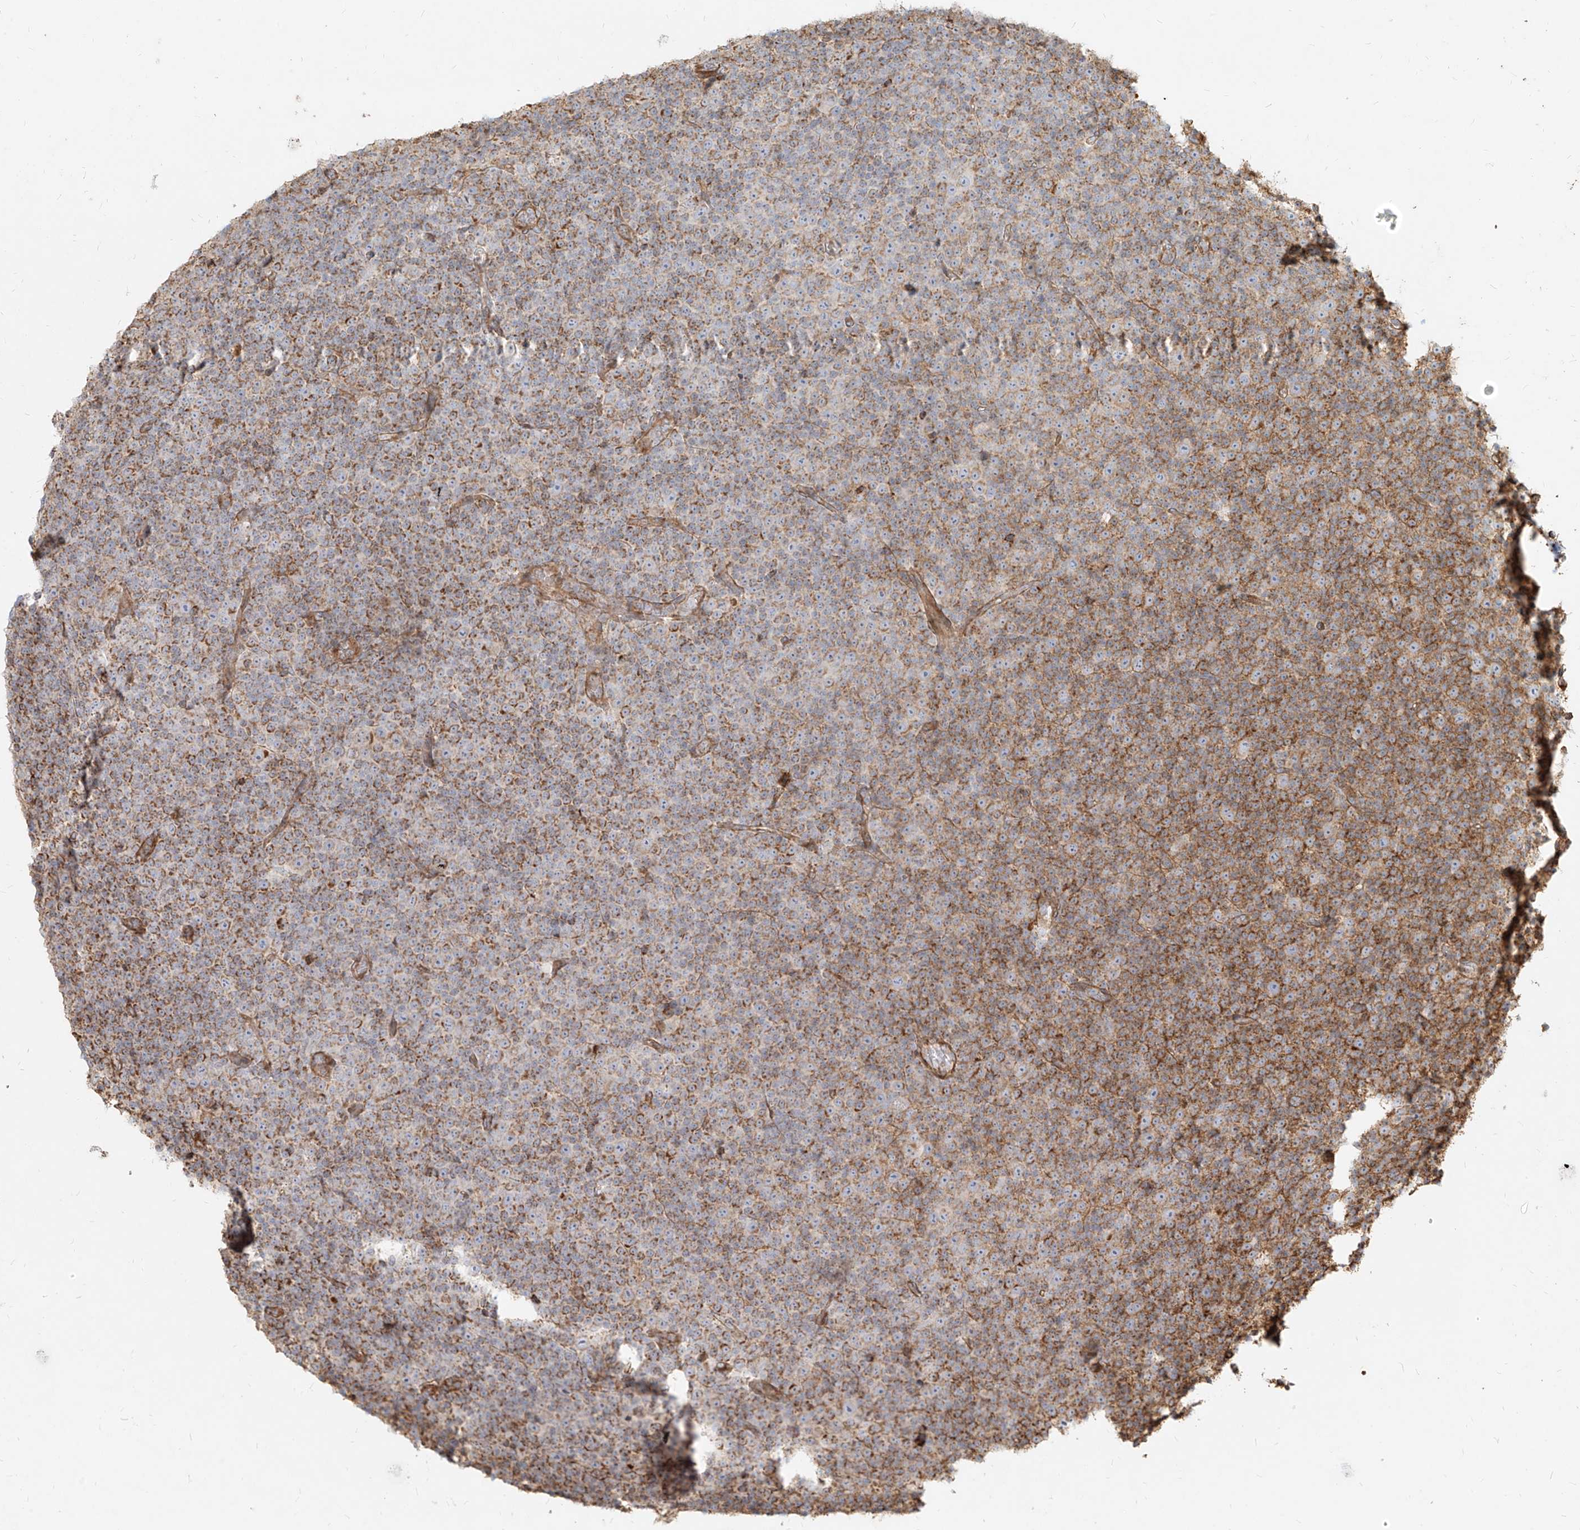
{"staining": {"intensity": "moderate", "quantity": "25%-75%", "location": "cytoplasmic/membranous"}, "tissue": "lymphoma", "cell_type": "Tumor cells", "image_type": "cancer", "snomed": [{"axis": "morphology", "description": "Malignant lymphoma, non-Hodgkin's type, Low grade"}, {"axis": "topography", "description": "Lymph node"}], "caption": "Immunohistochemical staining of malignant lymphoma, non-Hodgkin's type (low-grade) demonstrates medium levels of moderate cytoplasmic/membranous staining in approximately 25%-75% of tumor cells.", "gene": "MTX2", "patient": {"sex": "female", "age": 67}}